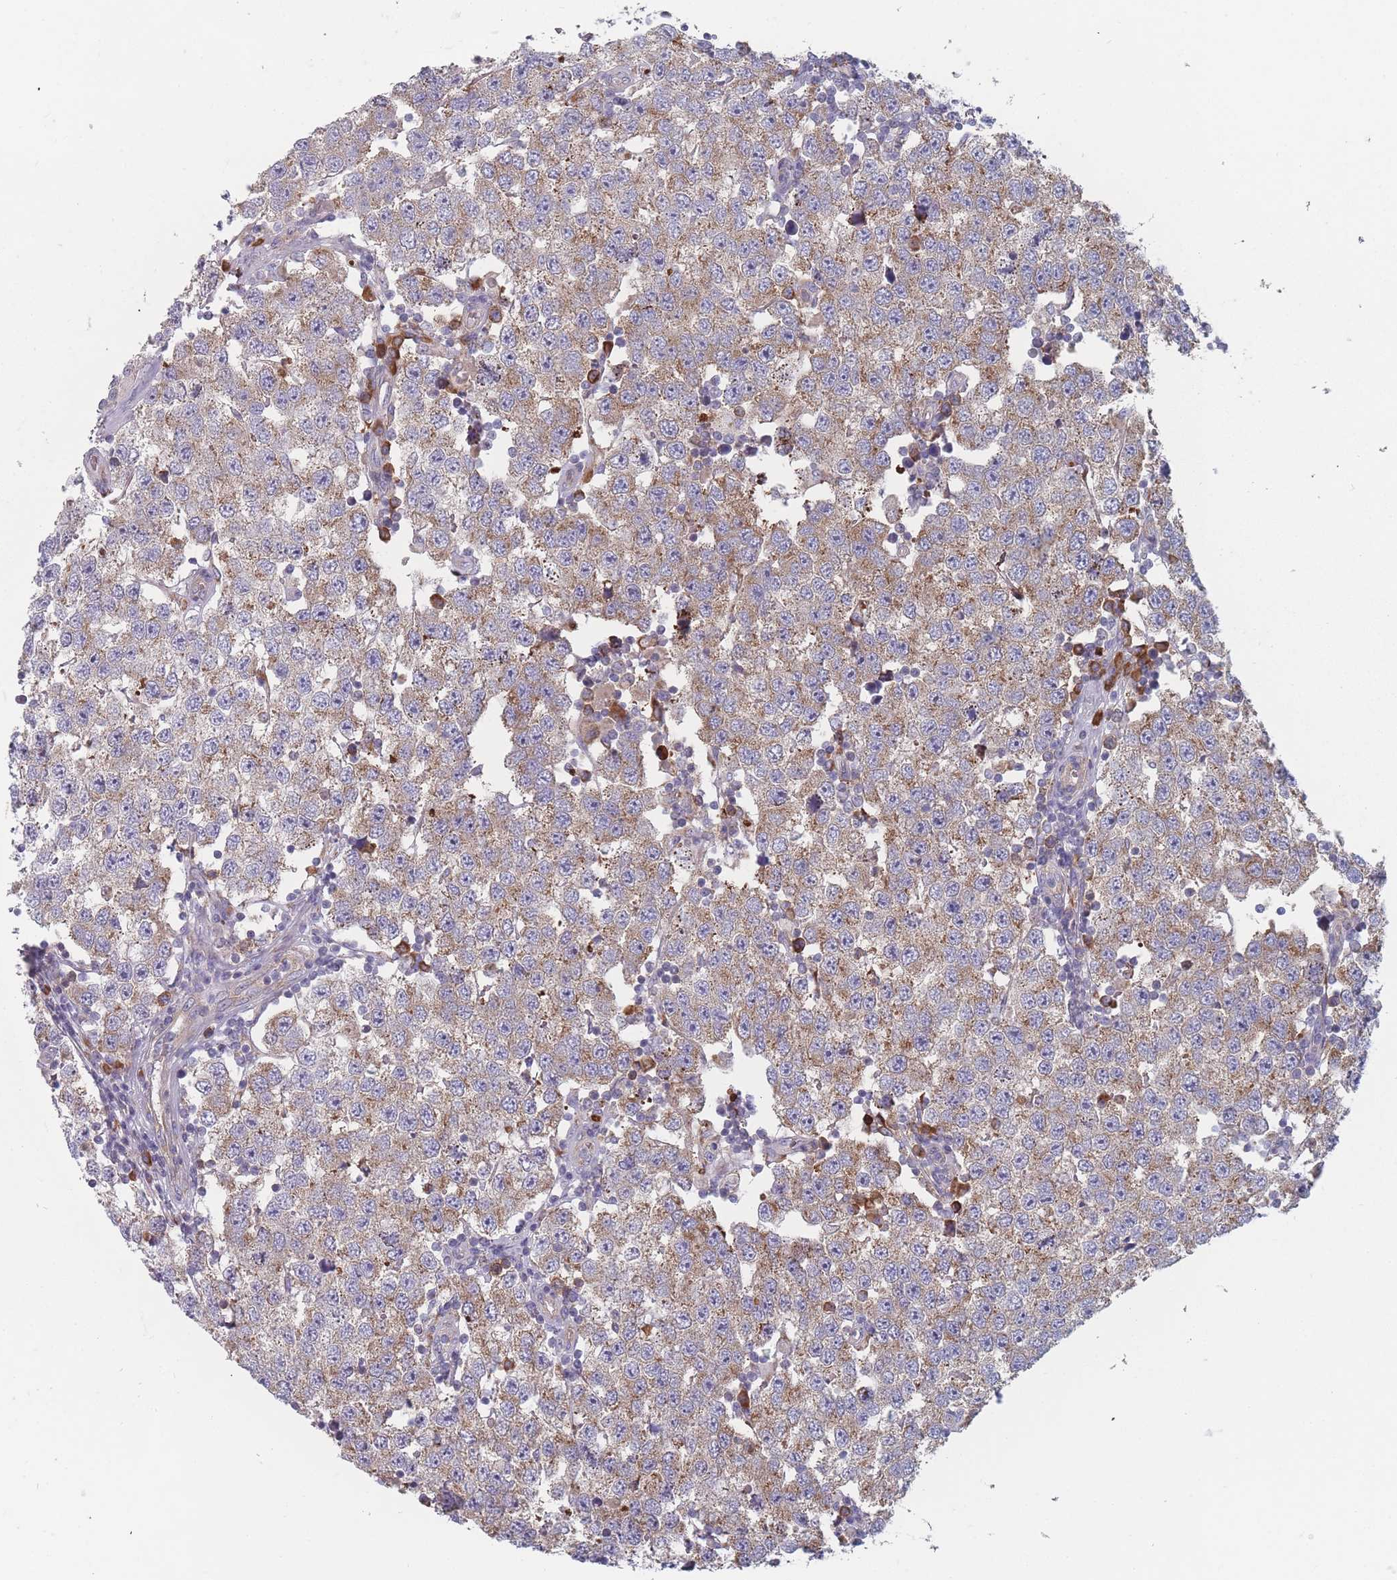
{"staining": {"intensity": "moderate", "quantity": "25%-75%", "location": "cytoplasmic/membranous"}, "tissue": "testis cancer", "cell_type": "Tumor cells", "image_type": "cancer", "snomed": [{"axis": "morphology", "description": "Seminoma, NOS"}, {"axis": "topography", "description": "Testis"}], "caption": "Testis cancer tissue demonstrates moderate cytoplasmic/membranous expression in approximately 25%-75% of tumor cells, visualized by immunohistochemistry. (brown staining indicates protein expression, while blue staining denotes nuclei).", "gene": "CACNG5", "patient": {"sex": "male", "age": 34}}